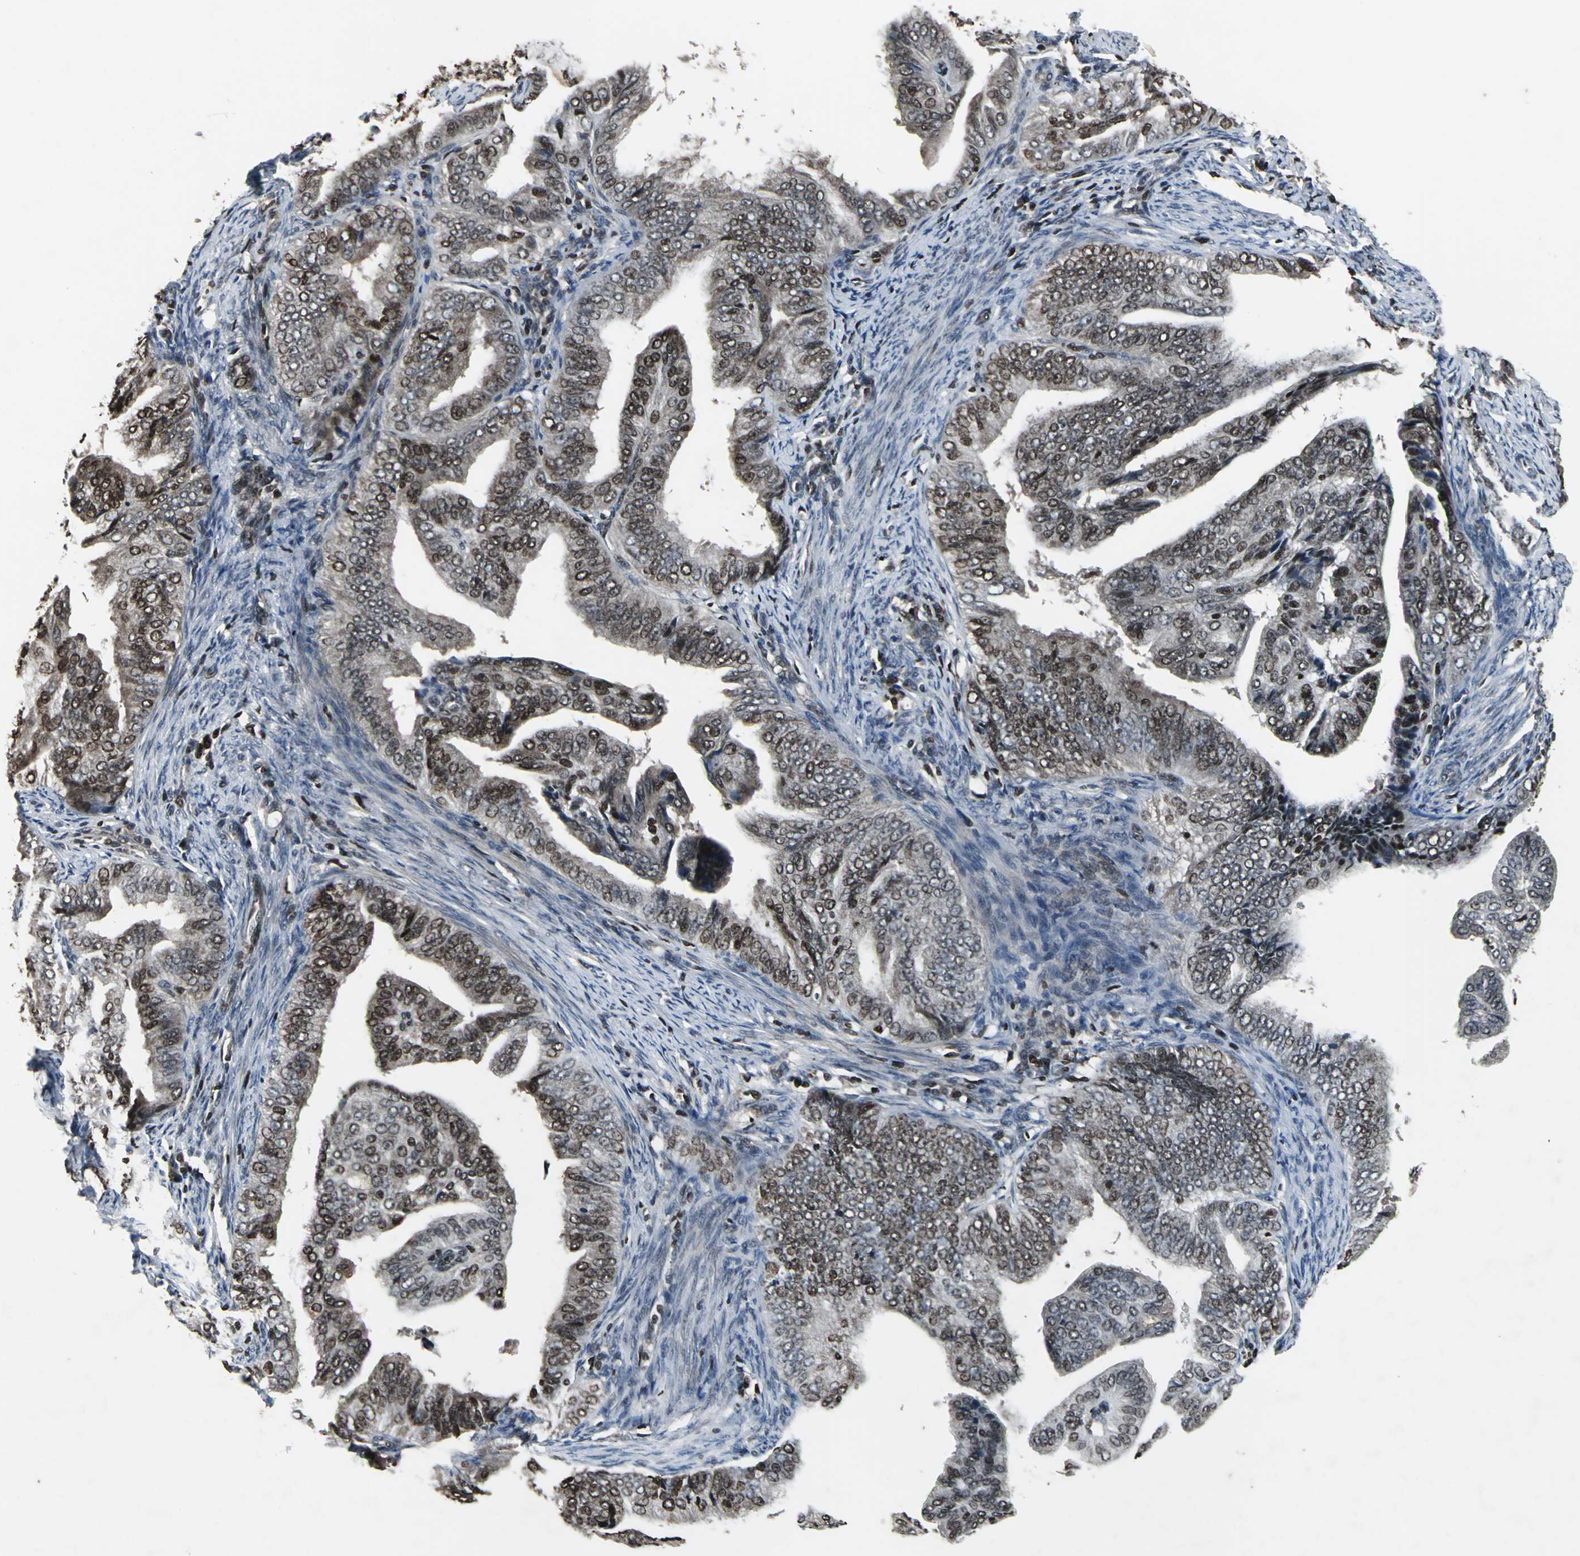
{"staining": {"intensity": "strong", "quantity": ">75%", "location": "cytoplasmic/membranous,nuclear"}, "tissue": "endometrial cancer", "cell_type": "Tumor cells", "image_type": "cancer", "snomed": [{"axis": "morphology", "description": "Adenocarcinoma, NOS"}, {"axis": "topography", "description": "Endometrium"}], "caption": "Immunohistochemical staining of human adenocarcinoma (endometrial) exhibits high levels of strong cytoplasmic/membranous and nuclear protein expression in about >75% of tumor cells.", "gene": "AHR", "patient": {"sex": "female", "age": 58}}